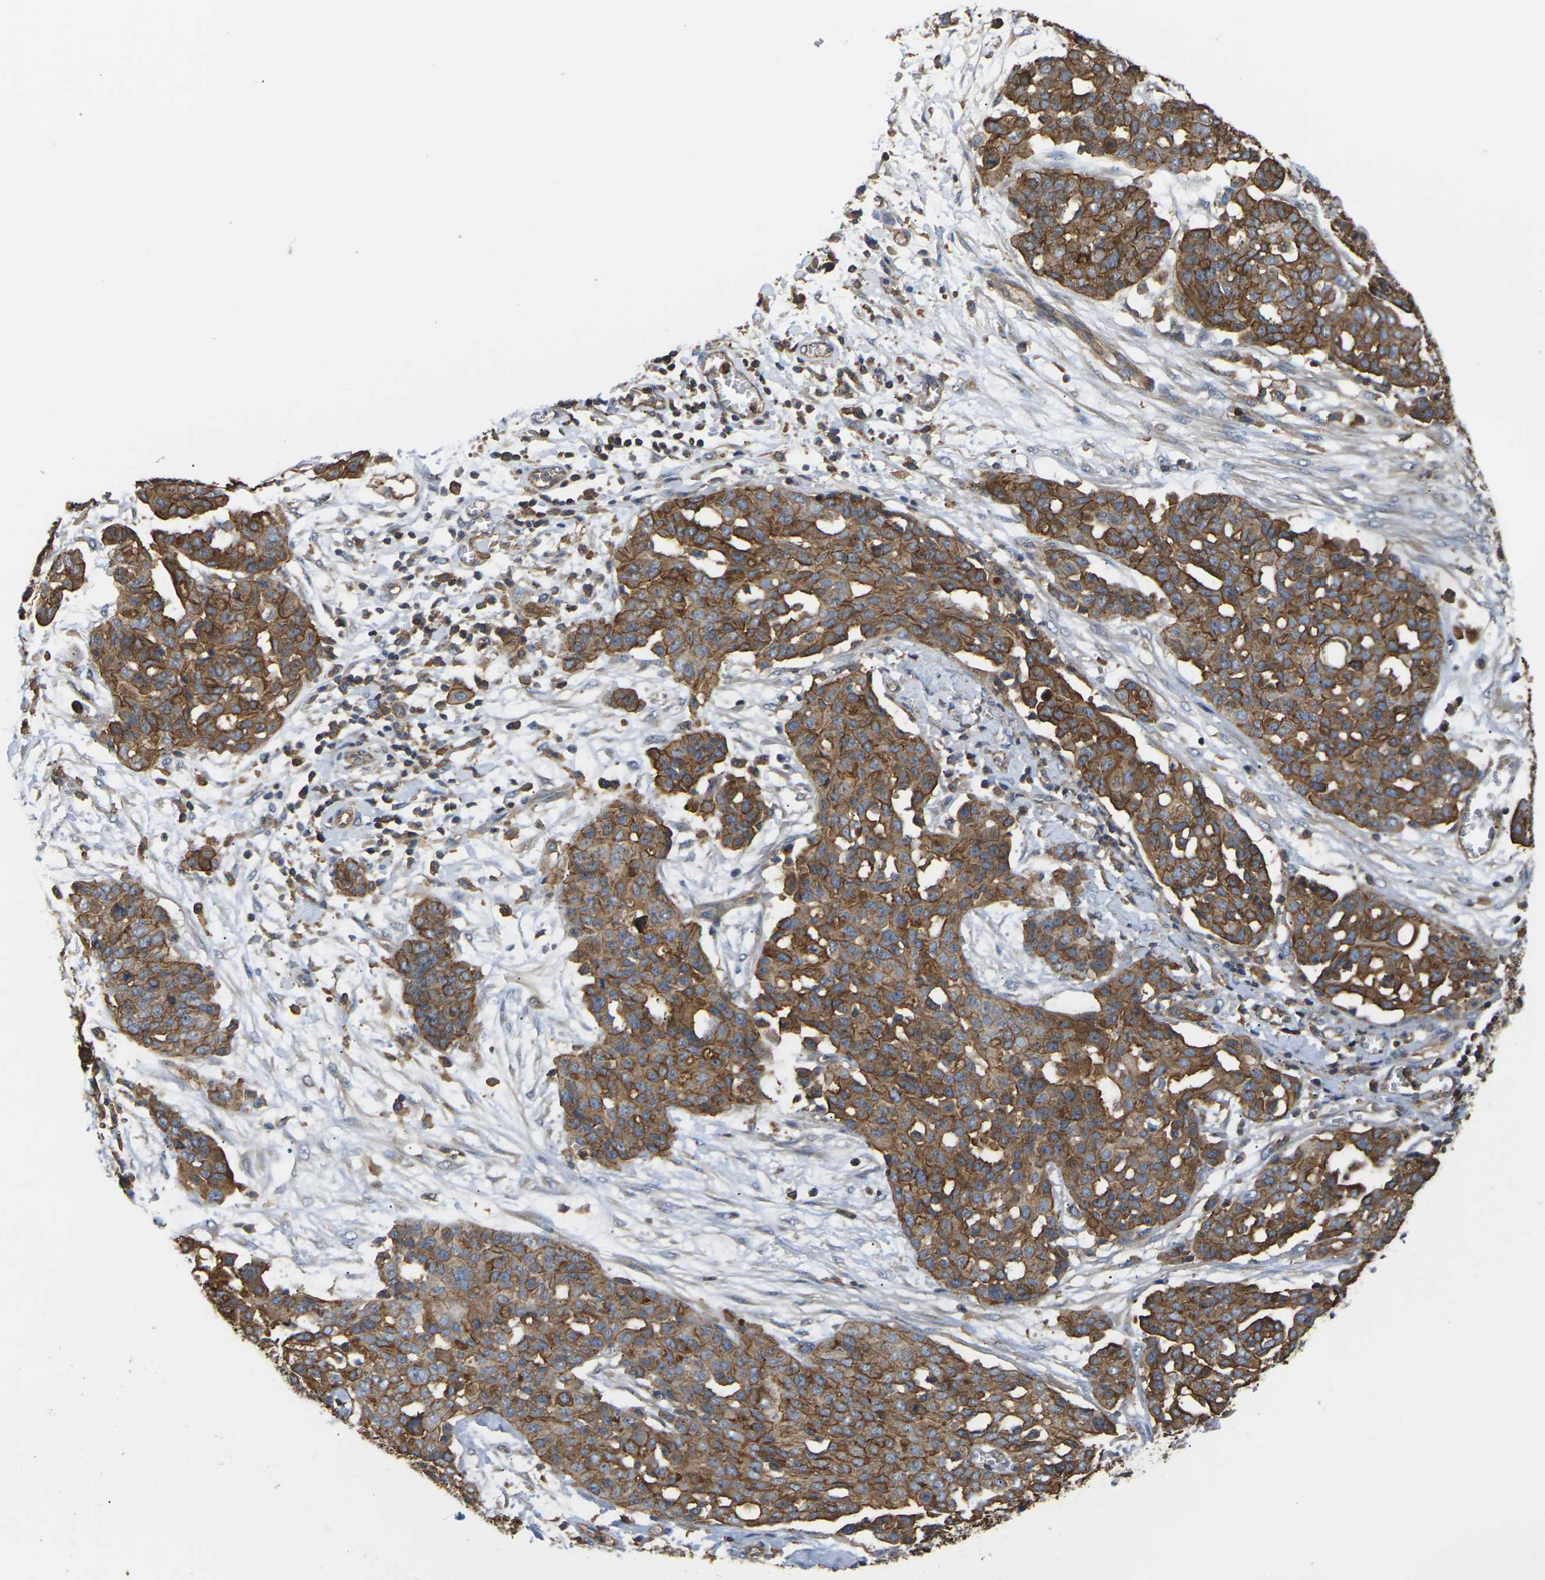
{"staining": {"intensity": "strong", "quantity": ">75%", "location": "cytoplasmic/membranous"}, "tissue": "ovarian cancer", "cell_type": "Tumor cells", "image_type": "cancer", "snomed": [{"axis": "morphology", "description": "Cystadenocarcinoma, serous, NOS"}, {"axis": "topography", "description": "Soft tissue"}, {"axis": "topography", "description": "Ovary"}], "caption": "Serous cystadenocarcinoma (ovarian) tissue demonstrates strong cytoplasmic/membranous expression in approximately >75% of tumor cells, visualized by immunohistochemistry.", "gene": "IQGAP1", "patient": {"sex": "female", "age": 57}}